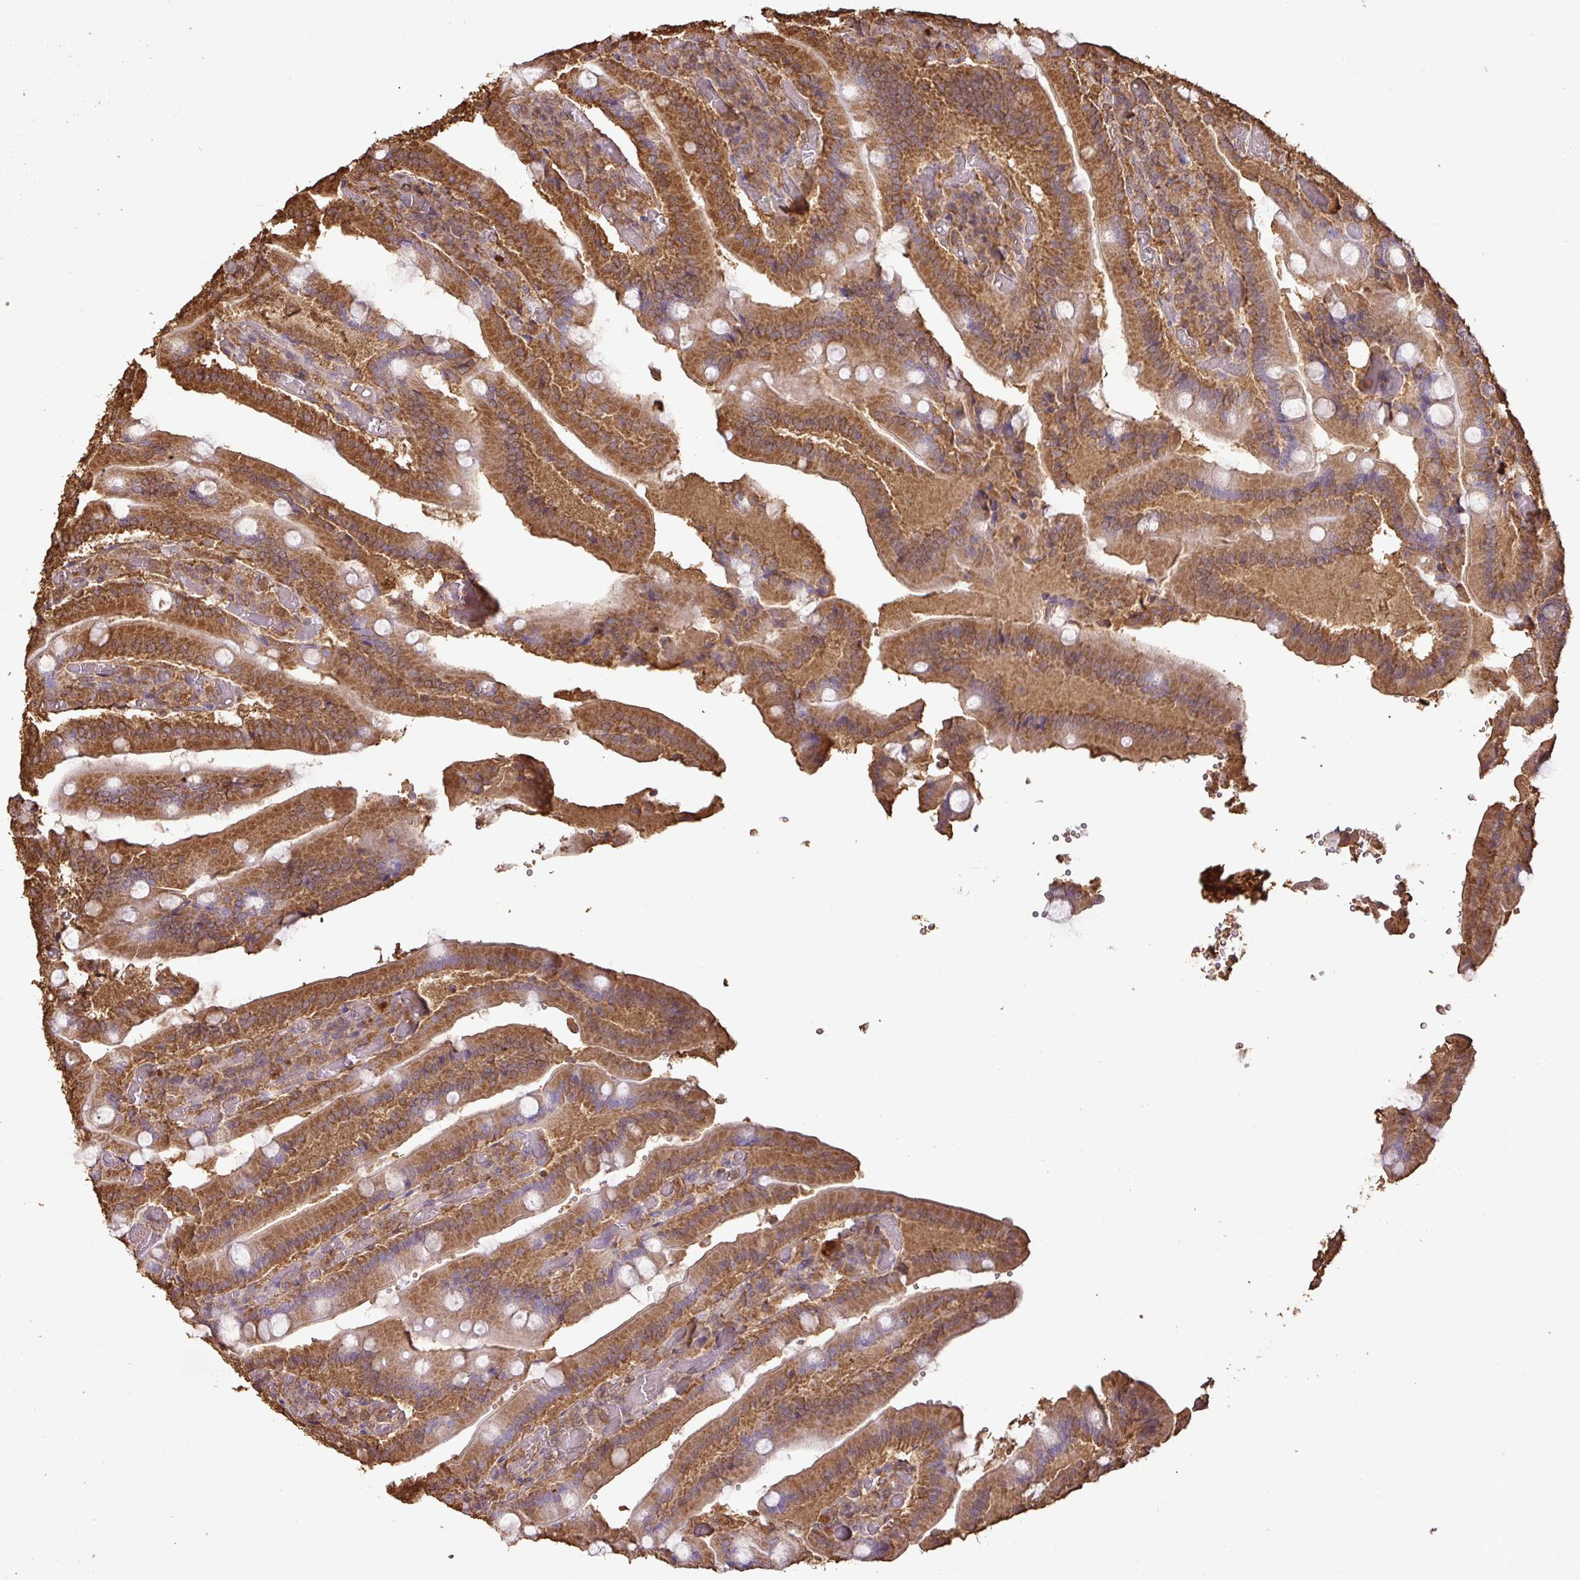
{"staining": {"intensity": "moderate", "quantity": ">75%", "location": "cytoplasmic/membranous"}, "tissue": "duodenum", "cell_type": "Glandular cells", "image_type": "normal", "snomed": [{"axis": "morphology", "description": "Normal tissue, NOS"}, {"axis": "topography", "description": "Duodenum"}], "caption": "Moderate cytoplasmic/membranous protein positivity is identified in approximately >75% of glandular cells in duodenum. The staining was performed using DAB (3,3'-diaminobenzidine), with brown indicating positive protein expression. Nuclei are stained blue with hematoxylin.", "gene": "ATAT1", "patient": {"sex": "female", "age": 62}}